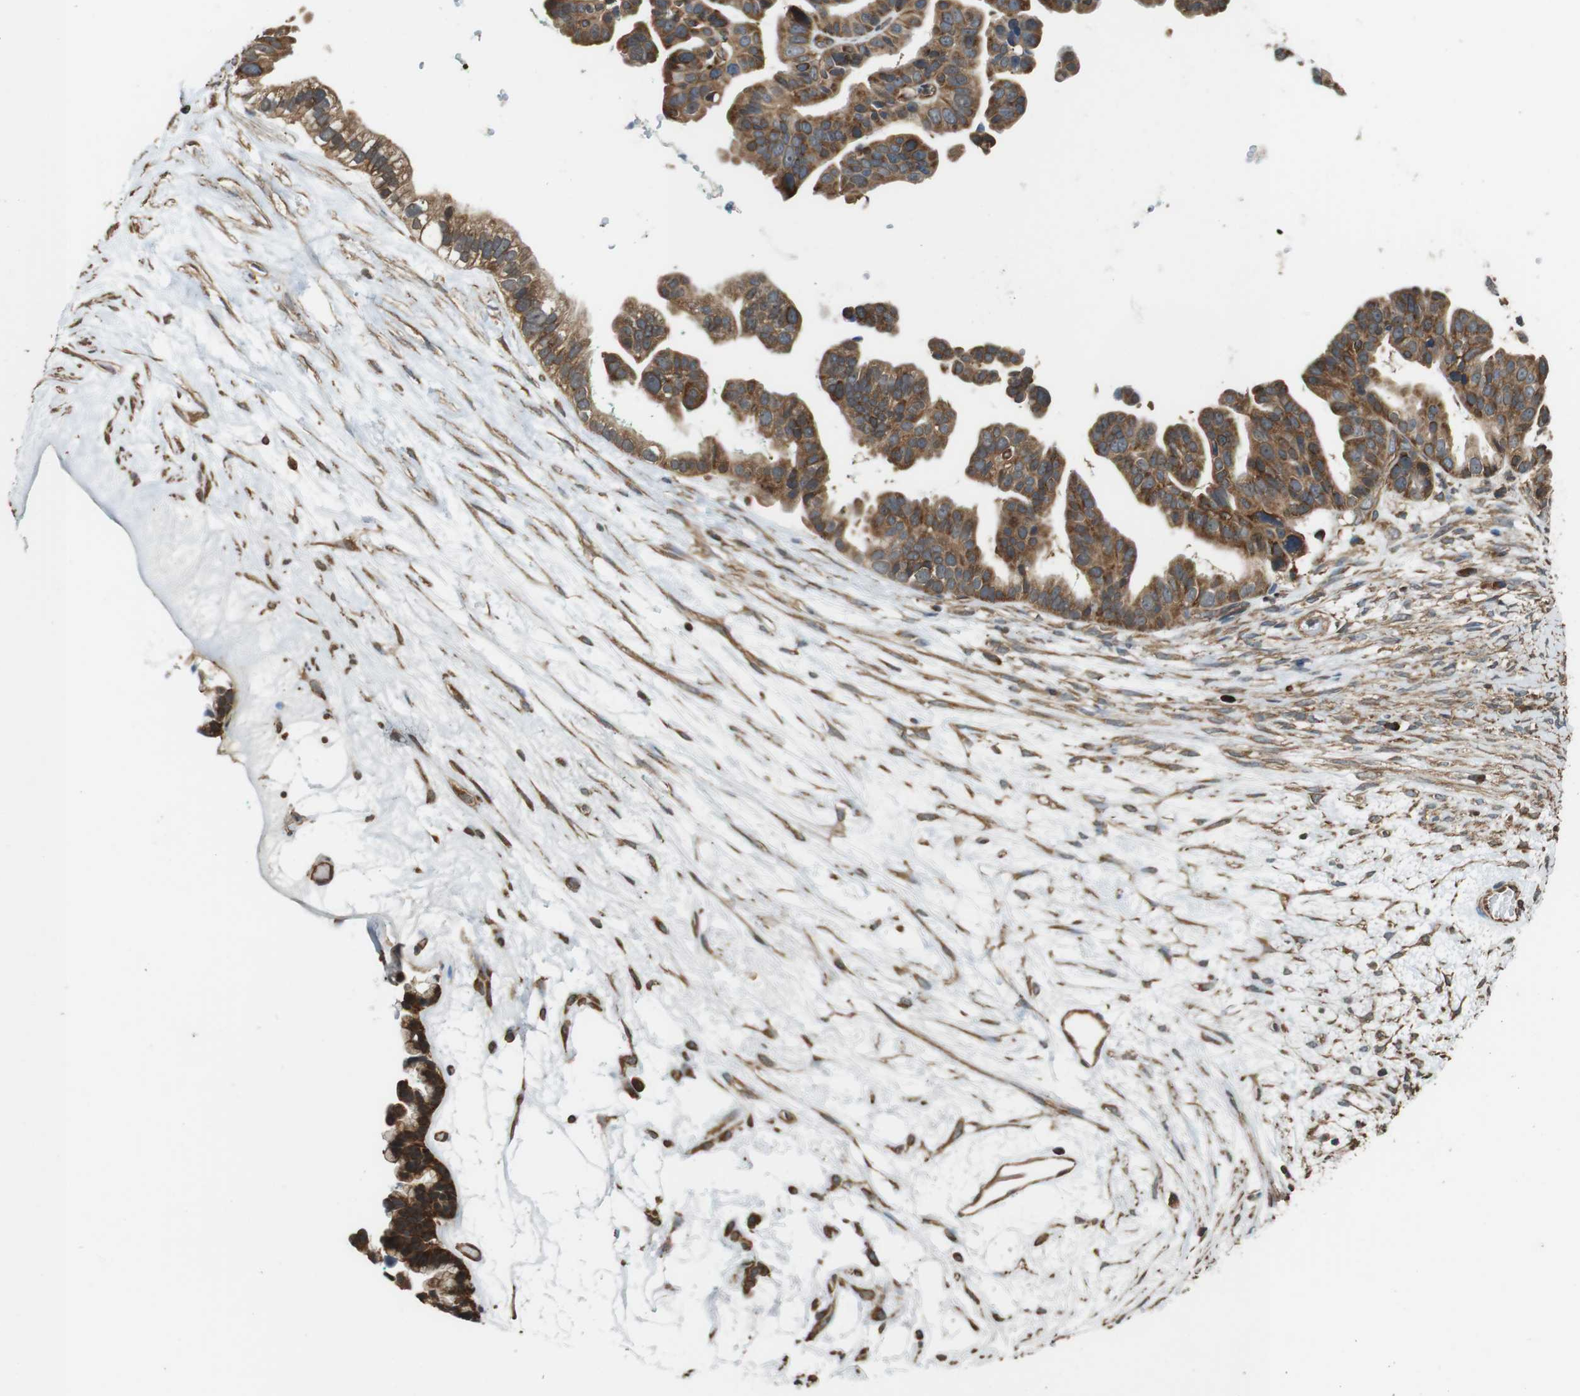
{"staining": {"intensity": "moderate", "quantity": ">75%", "location": "cytoplasmic/membranous"}, "tissue": "ovarian cancer", "cell_type": "Tumor cells", "image_type": "cancer", "snomed": [{"axis": "morphology", "description": "Cystadenocarcinoma, serous, NOS"}, {"axis": "topography", "description": "Ovary"}], "caption": "Protein staining of ovarian serous cystadenocarcinoma tissue demonstrates moderate cytoplasmic/membranous expression in approximately >75% of tumor cells.", "gene": "PA2G4", "patient": {"sex": "female", "age": 56}}